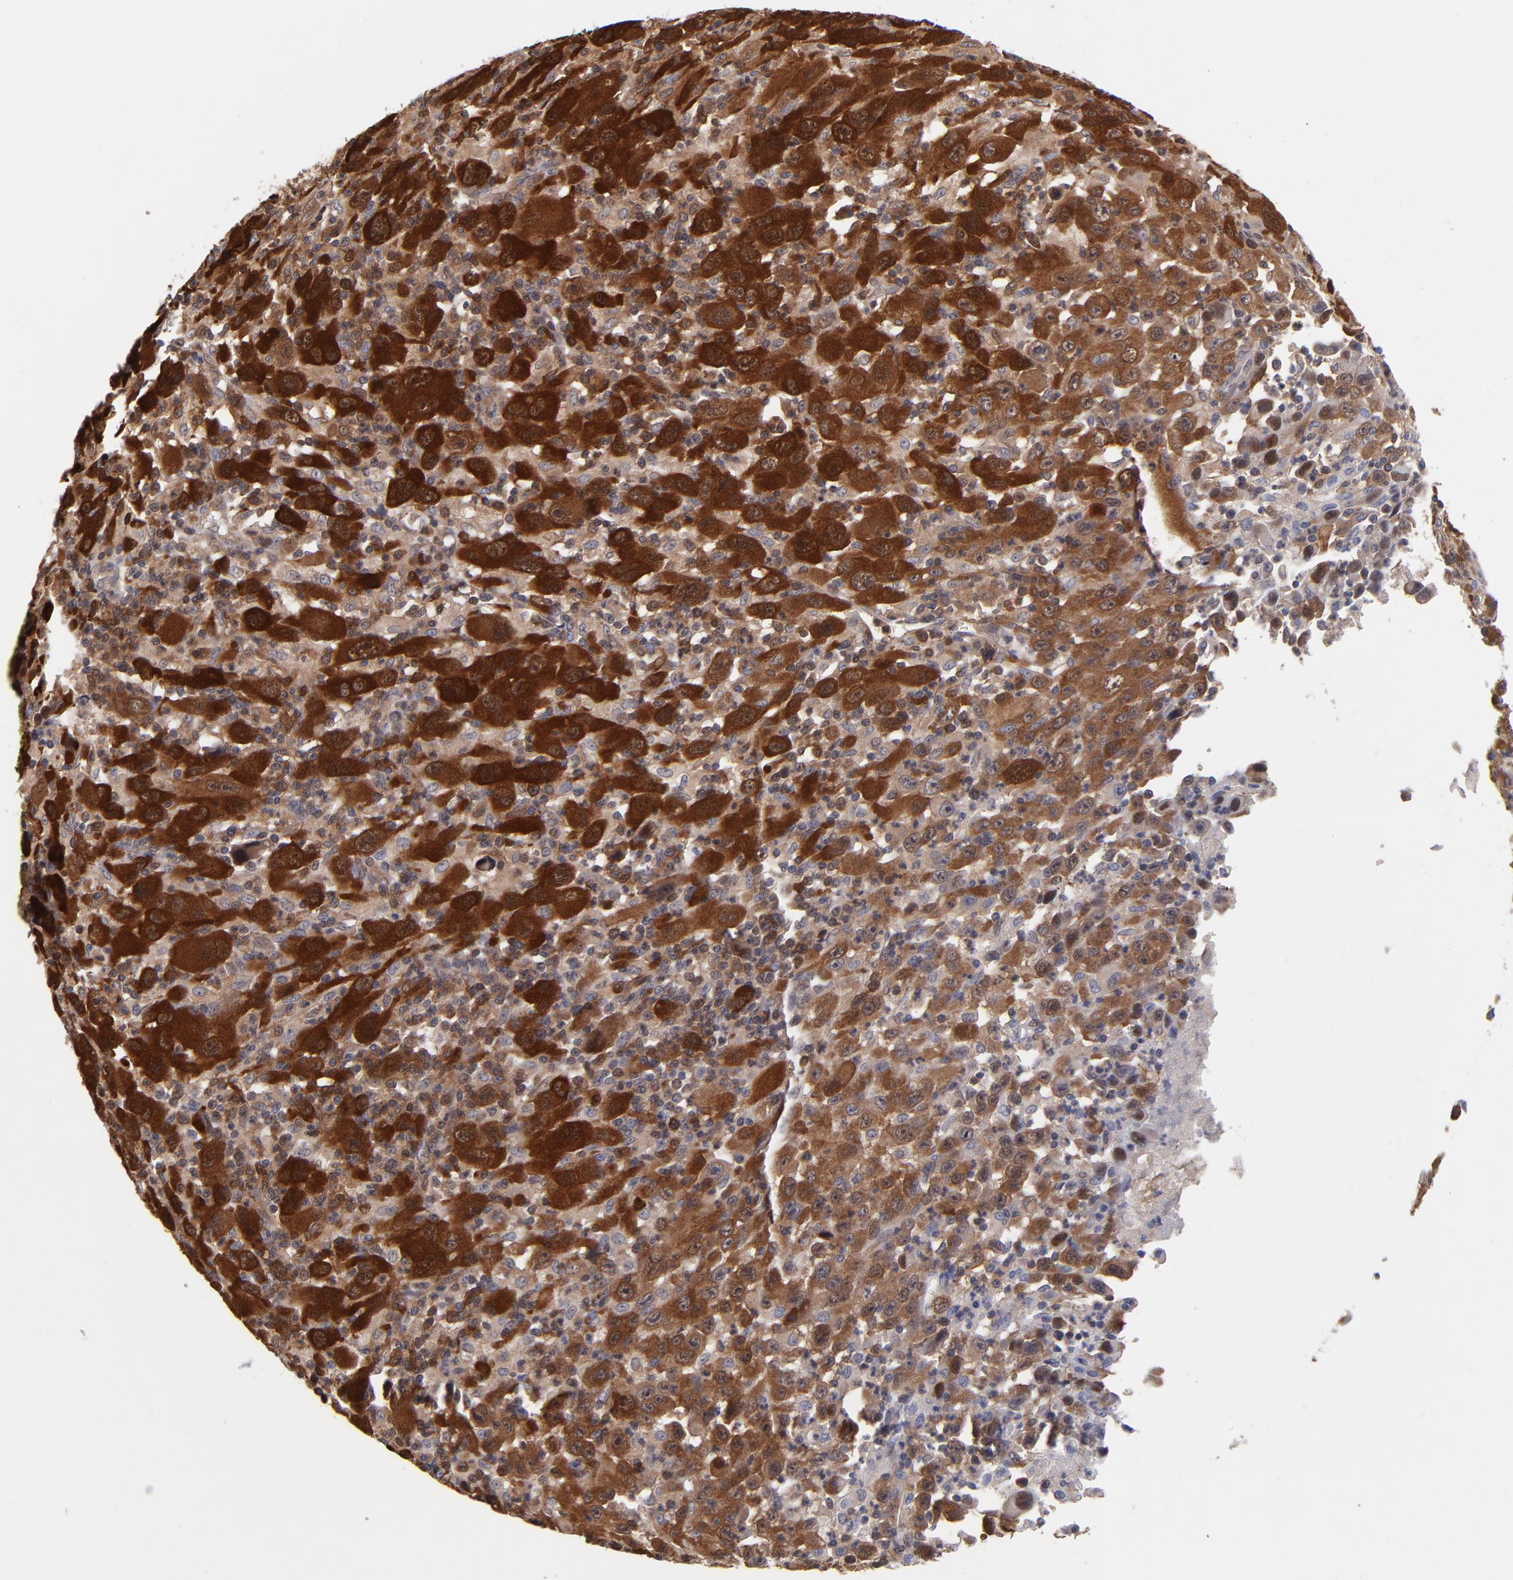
{"staining": {"intensity": "strong", "quantity": ">75%", "location": "cytoplasmic/membranous,nuclear"}, "tissue": "melanoma", "cell_type": "Tumor cells", "image_type": "cancer", "snomed": [{"axis": "morphology", "description": "Malignant melanoma, Metastatic site"}, {"axis": "topography", "description": "Skin"}], "caption": "The photomicrograph displays immunohistochemical staining of melanoma. There is strong cytoplasmic/membranous and nuclear positivity is present in approximately >75% of tumor cells.", "gene": "DCTPP1", "patient": {"sex": "female", "age": 56}}